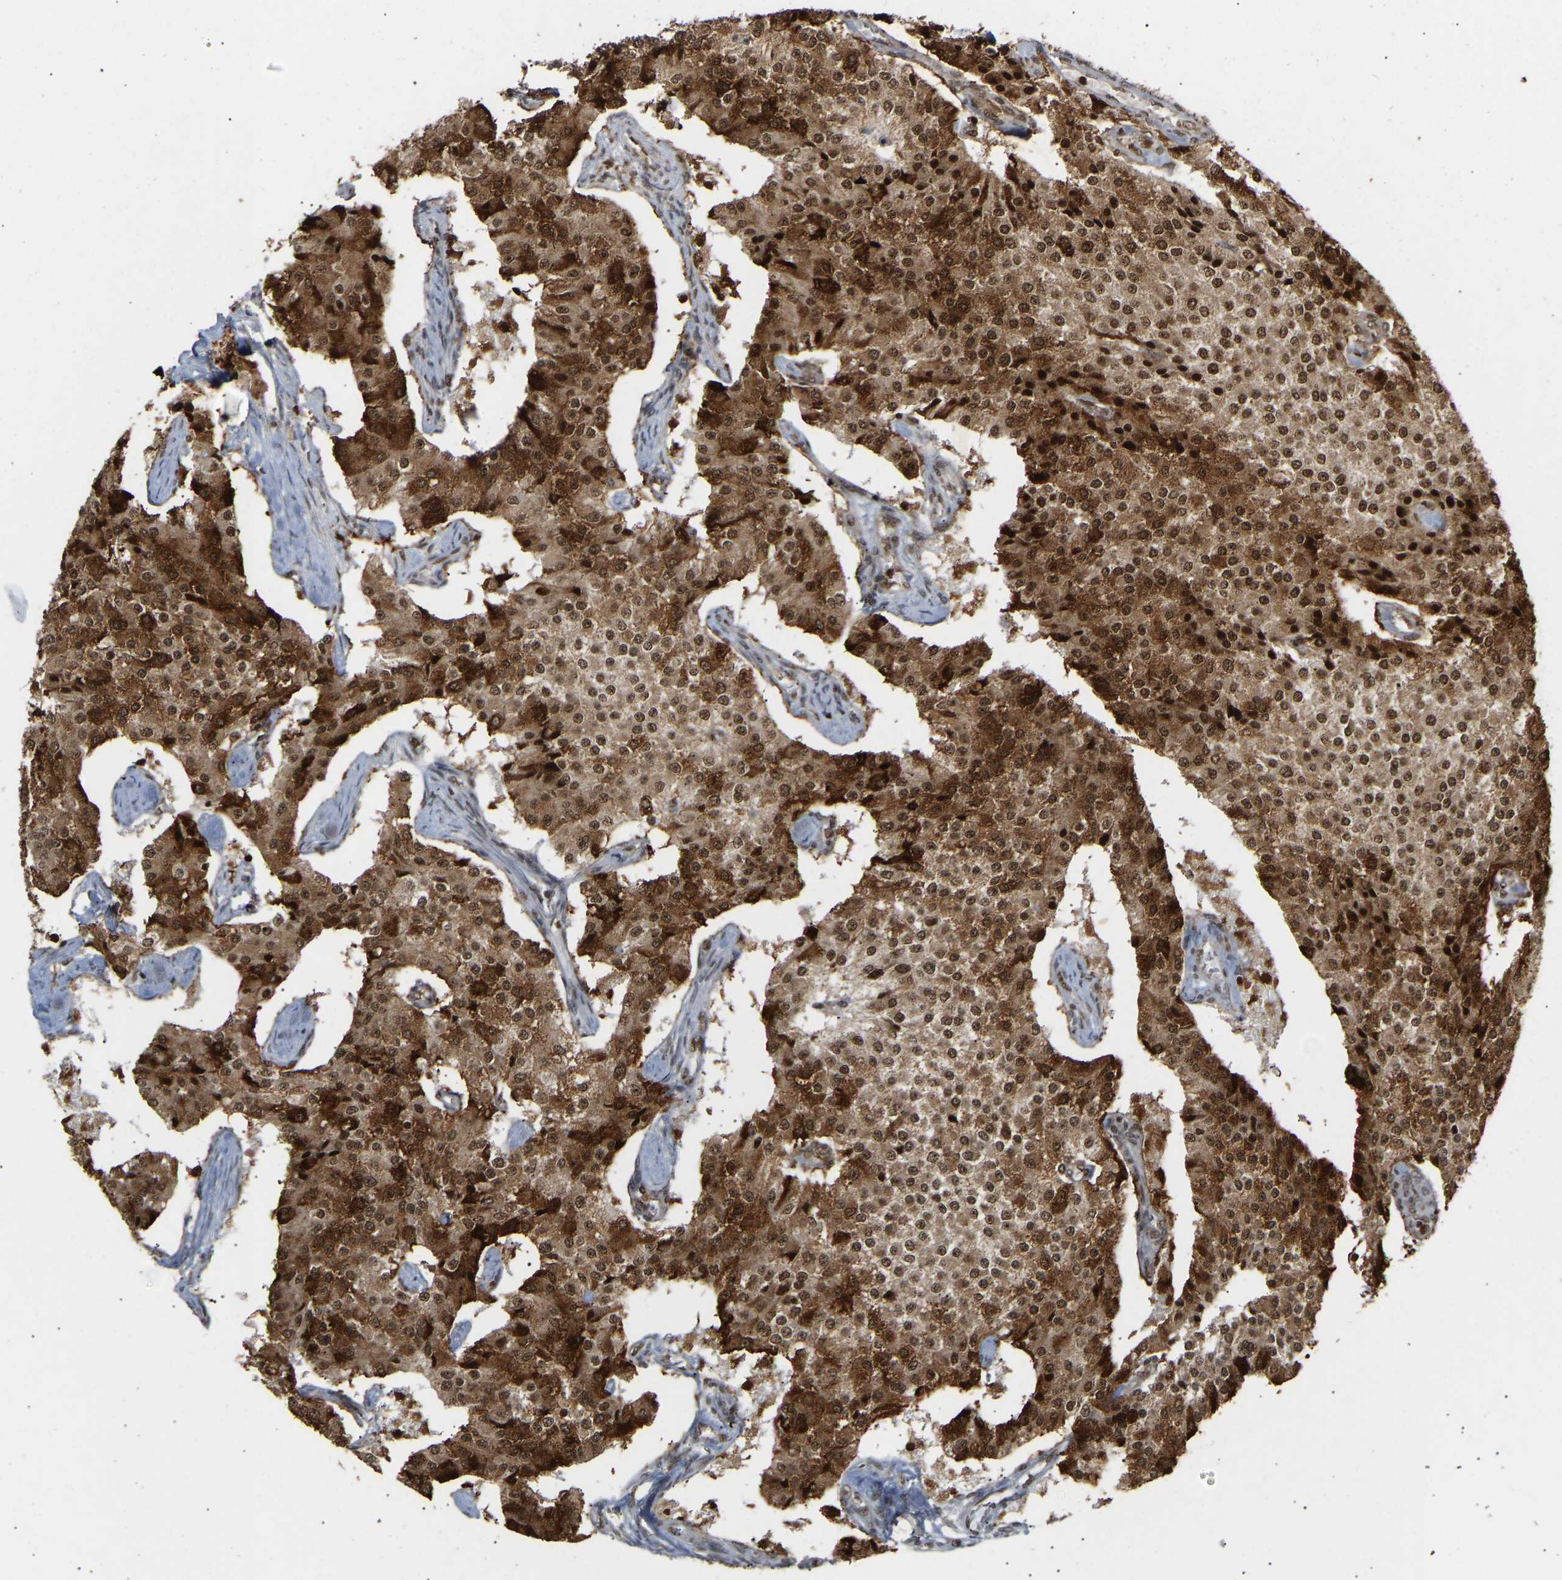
{"staining": {"intensity": "strong", "quantity": ">75%", "location": "cytoplasmic/membranous,nuclear"}, "tissue": "carcinoid", "cell_type": "Tumor cells", "image_type": "cancer", "snomed": [{"axis": "morphology", "description": "Carcinoid, malignant, NOS"}, {"axis": "topography", "description": "Colon"}], "caption": "Immunohistochemical staining of malignant carcinoid displays strong cytoplasmic/membranous and nuclear protein positivity in about >75% of tumor cells.", "gene": "ALYREF", "patient": {"sex": "female", "age": 52}}